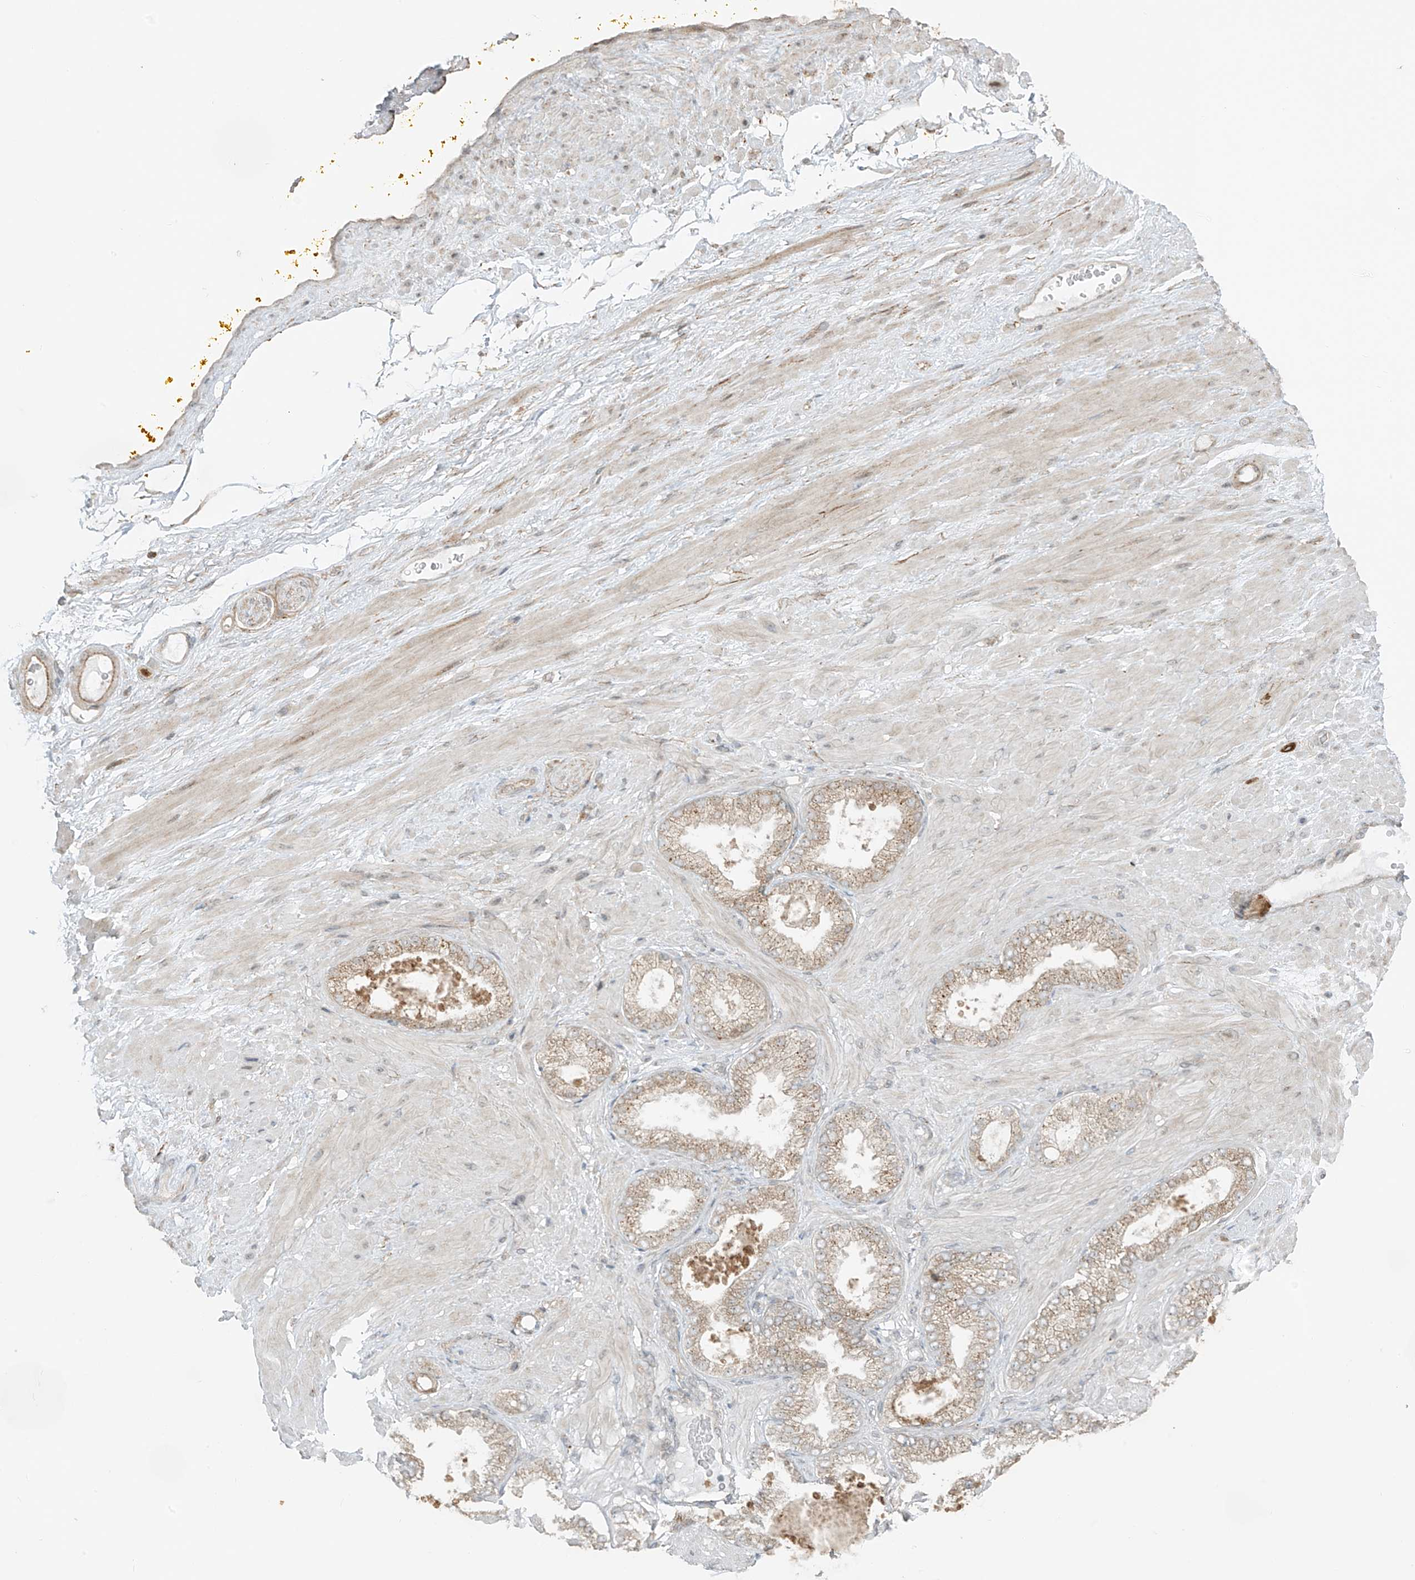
{"staining": {"intensity": "weak", "quantity": ">75%", "location": "cytoplasmic/membranous"}, "tissue": "adipose tissue", "cell_type": "Adipocytes", "image_type": "normal", "snomed": [{"axis": "morphology", "description": "Normal tissue, NOS"}, {"axis": "morphology", "description": "Adenocarcinoma, Low grade"}, {"axis": "topography", "description": "Prostate"}, {"axis": "topography", "description": "Peripheral nerve tissue"}], "caption": "Weak cytoplasmic/membranous staining is identified in approximately >75% of adipocytes in benign adipose tissue.", "gene": "PDE11A", "patient": {"sex": "male", "age": 63}}